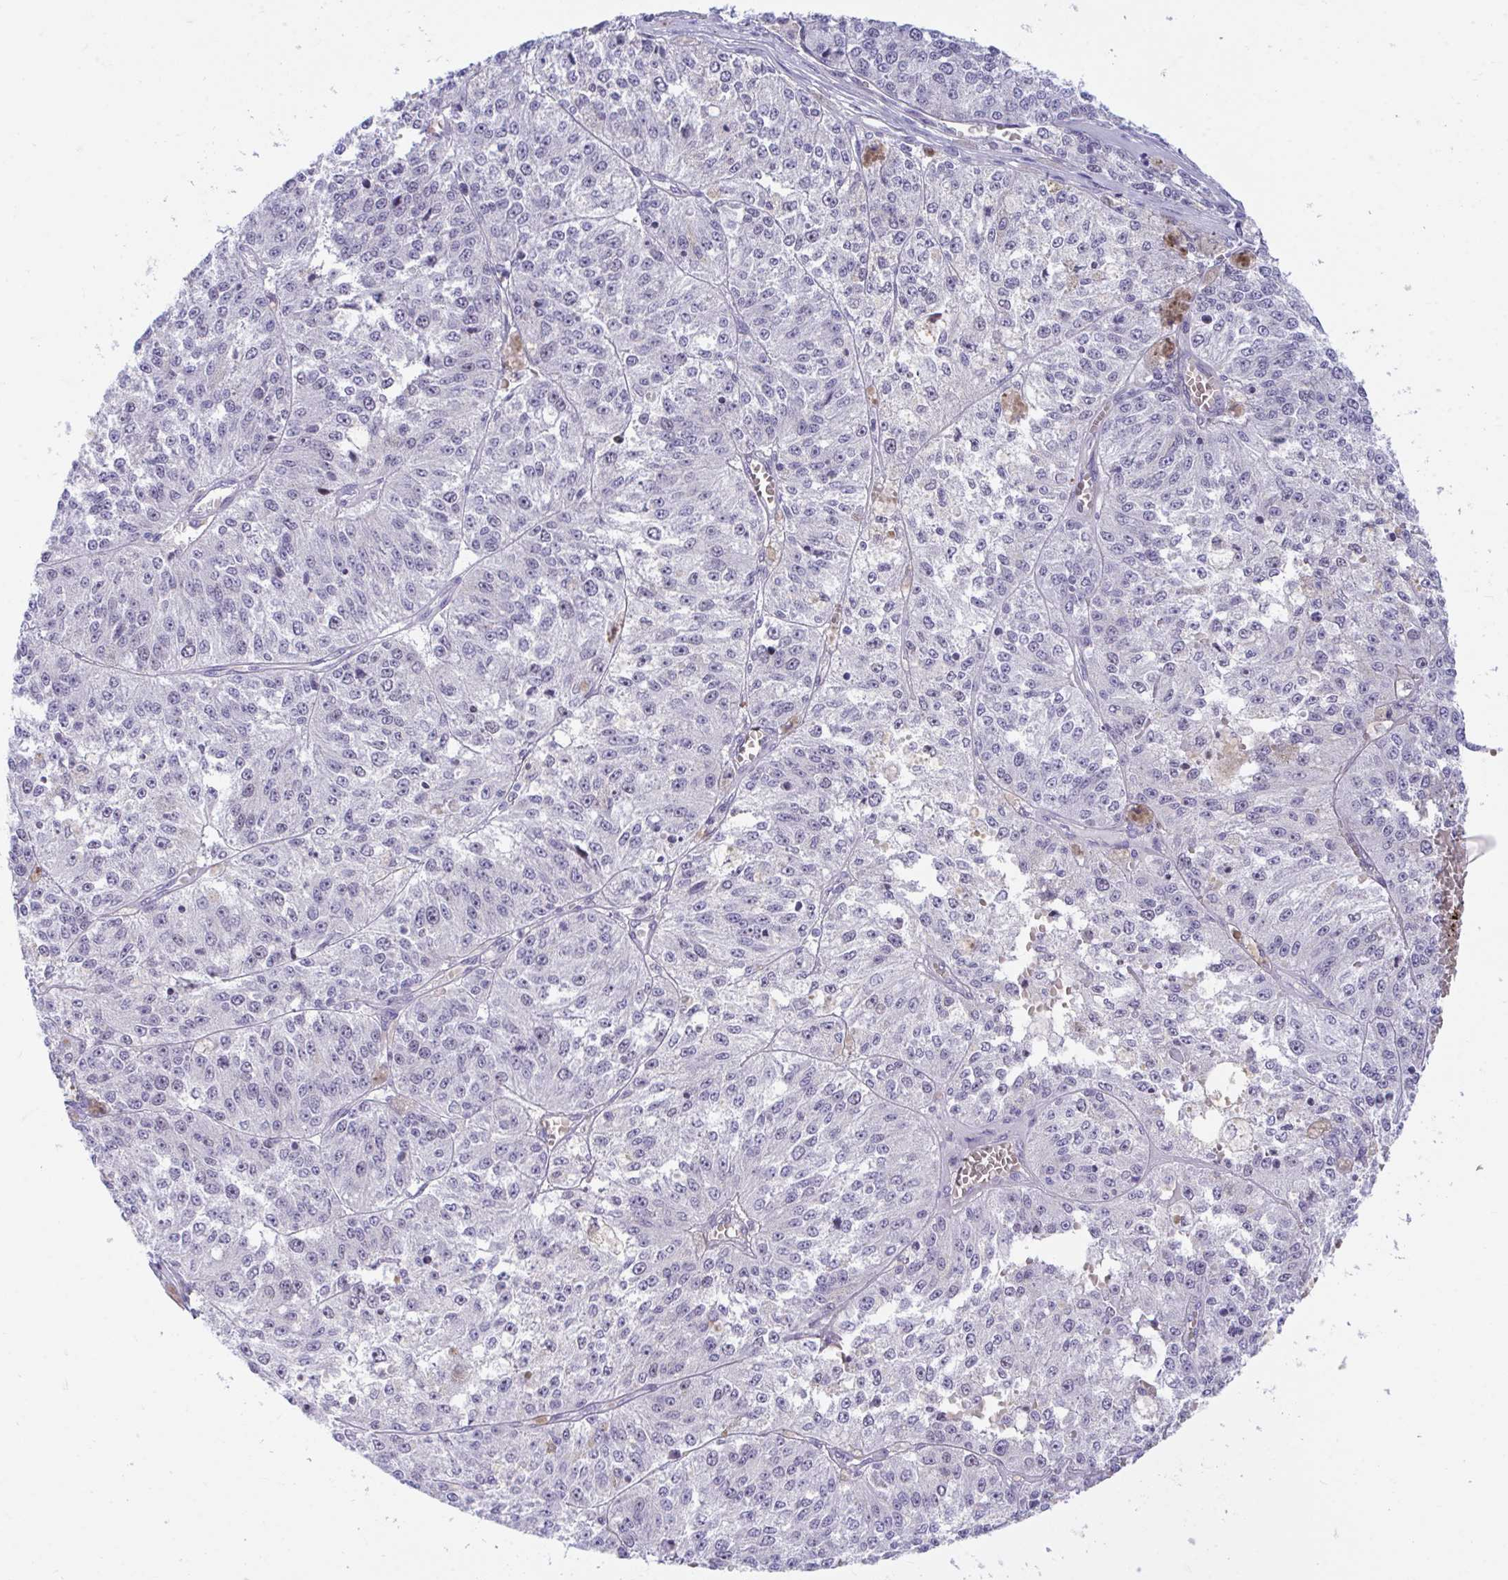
{"staining": {"intensity": "negative", "quantity": "none", "location": "none"}, "tissue": "melanoma", "cell_type": "Tumor cells", "image_type": "cancer", "snomed": [{"axis": "morphology", "description": "Malignant melanoma, Metastatic site"}, {"axis": "topography", "description": "Lymph node"}], "caption": "Human melanoma stained for a protein using immunohistochemistry reveals no expression in tumor cells.", "gene": "CENPQ", "patient": {"sex": "female", "age": 64}}